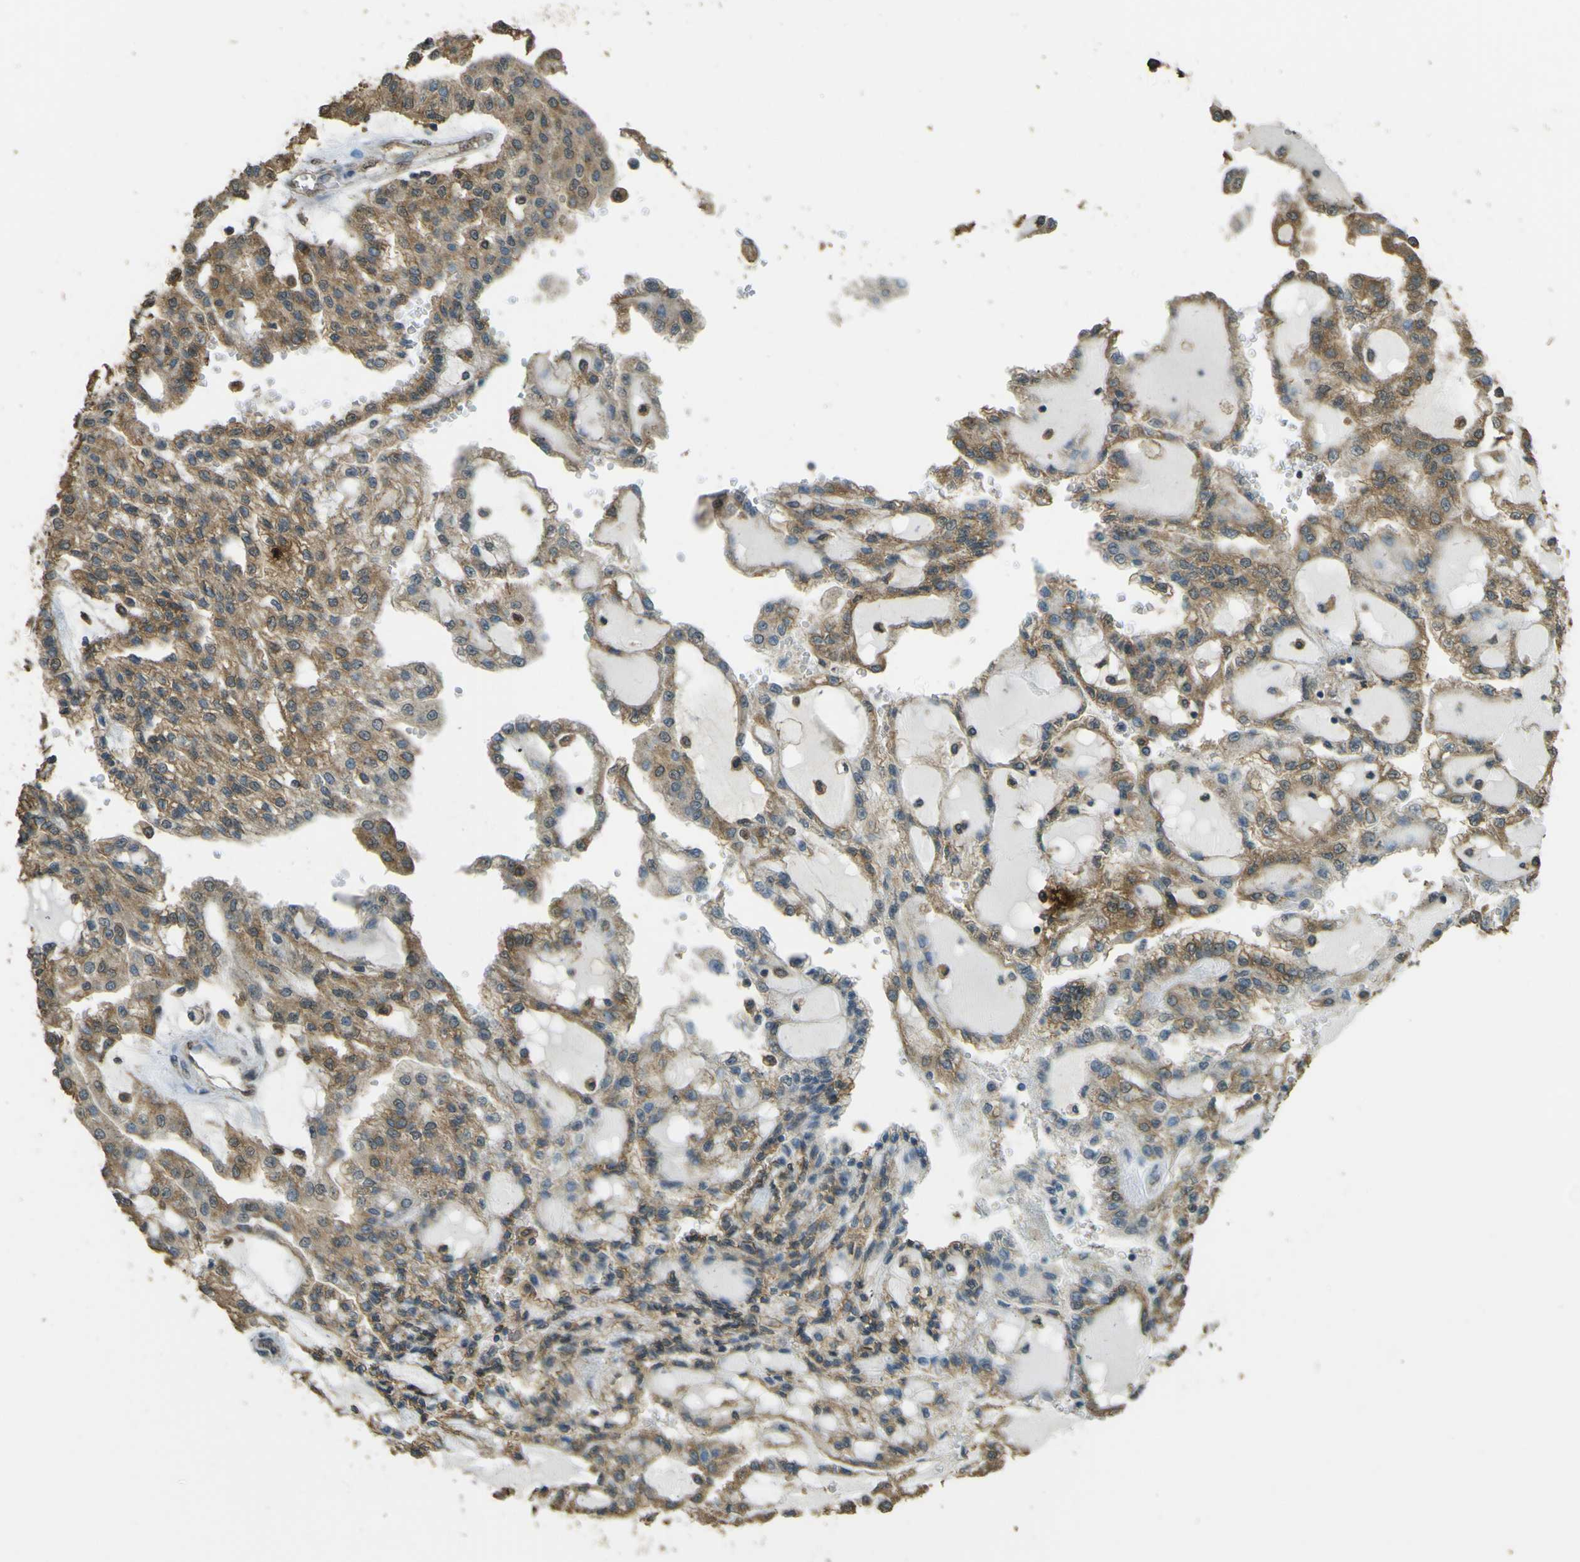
{"staining": {"intensity": "moderate", "quantity": ">75%", "location": "cytoplasmic/membranous"}, "tissue": "renal cancer", "cell_type": "Tumor cells", "image_type": "cancer", "snomed": [{"axis": "morphology", "description": "Adenocarcinoma, NOS"}, {"axis": "topography", "description": "Kidney"}], "caption": "Immunohistochemical staining of human renal cancer (adenocarcinoma) reveals moderate cytoplasmic/membranous protein staining in about >75% of tumor cells.", "gene": "GOLGA1", "patient": {"sex": "male", "age": 63}}